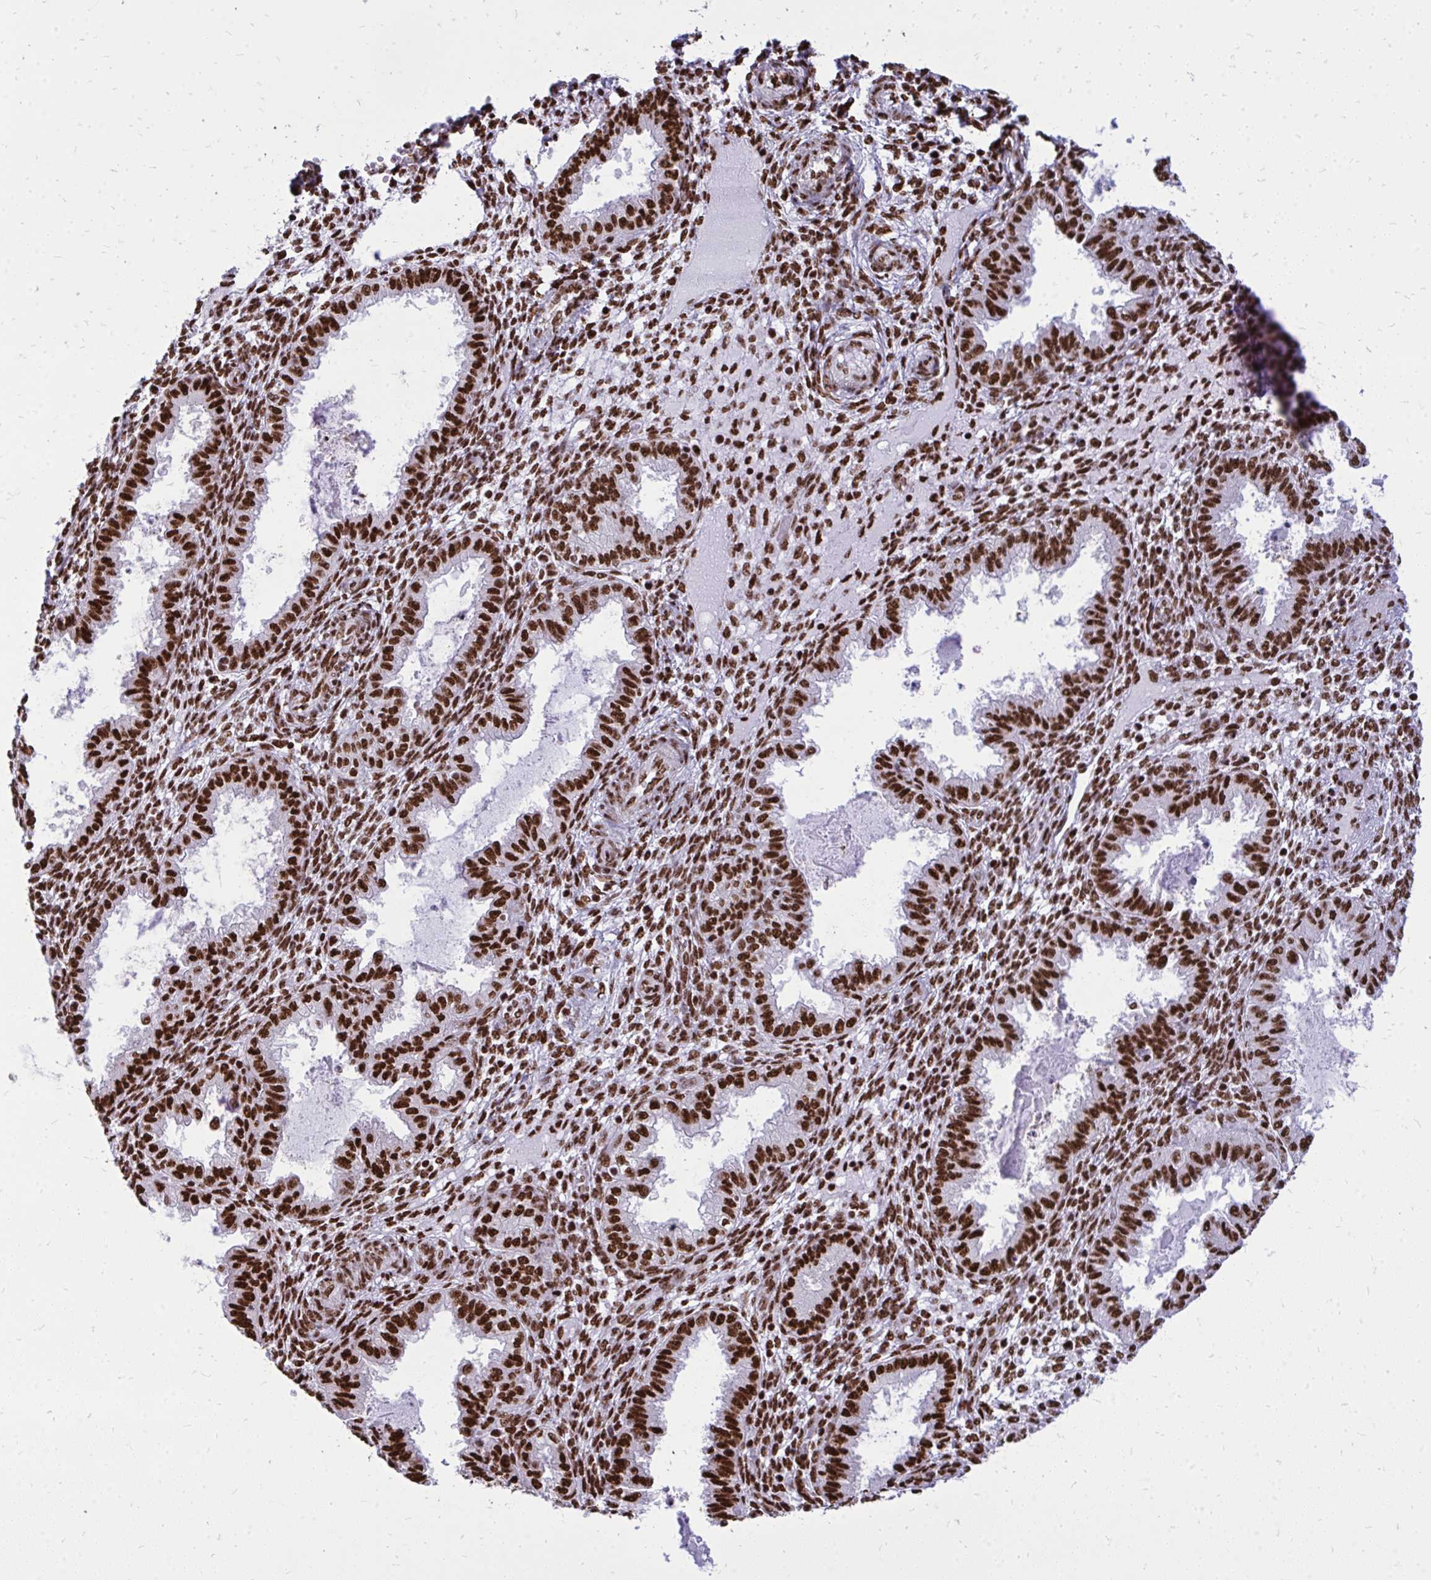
{"staining": {"intensity": "strong", "quantity": ">75%", "location": "nuclear"}, "tissue": "endometrium", "cell_type": "Cells in endometrial stroma", "image_type": "normal", "snomed": [{"axis": "morphology", "description": "Normal tissue, NOS"}, {"axis": "topography", "description": "Endometrium"}], "caption": "High-power microscopy captured an IHC image of benign endometrium, revealing strong nuclear staining in about >75% of cells in endometrial stroma.", "gene": "TBL1Y", "patient": {"sex": "female", "age": 33}}